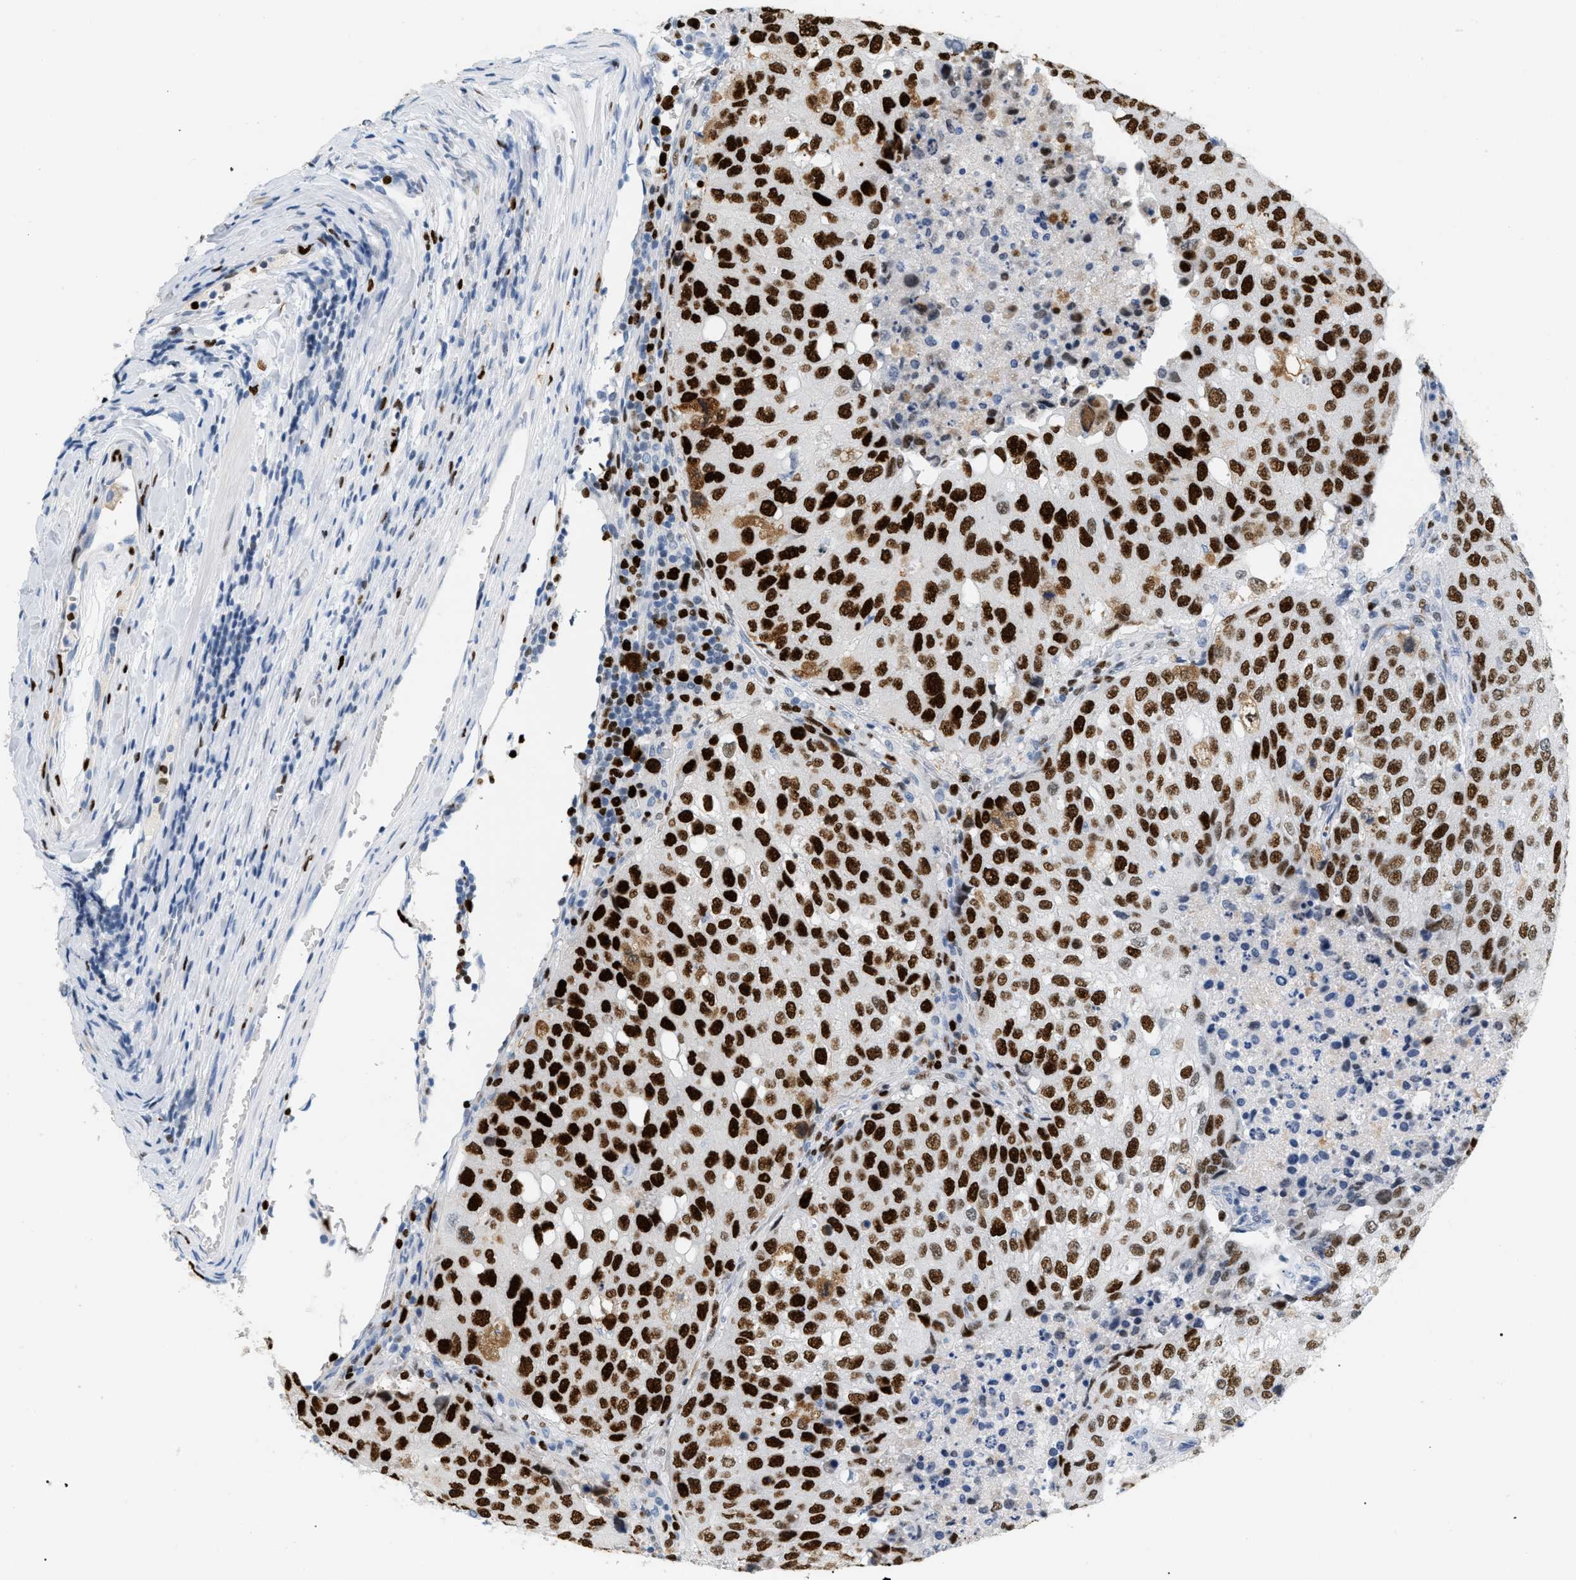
{"staining": {"intensity": "strong", "quantity": ">75%", "location": "nuclear"}, "tissue": "urothelial cancer", "cell_type": "Tumor cells", "image_type": "cancer", "snomed": [{"axis": "morphology", "description": "Urothelial carcinoma, High grade"}, {"axis": "topography", "description": "Lymph node"}, {"axis": "topography", "description": "Urinary bladder"}], "caption": "A micrograph of urothelial cancer stained for a protein exhibits strong nuclear brown staining in tumor cells.", "gene": "MCM7", "patient": {"sex": "male", "age": 51}}